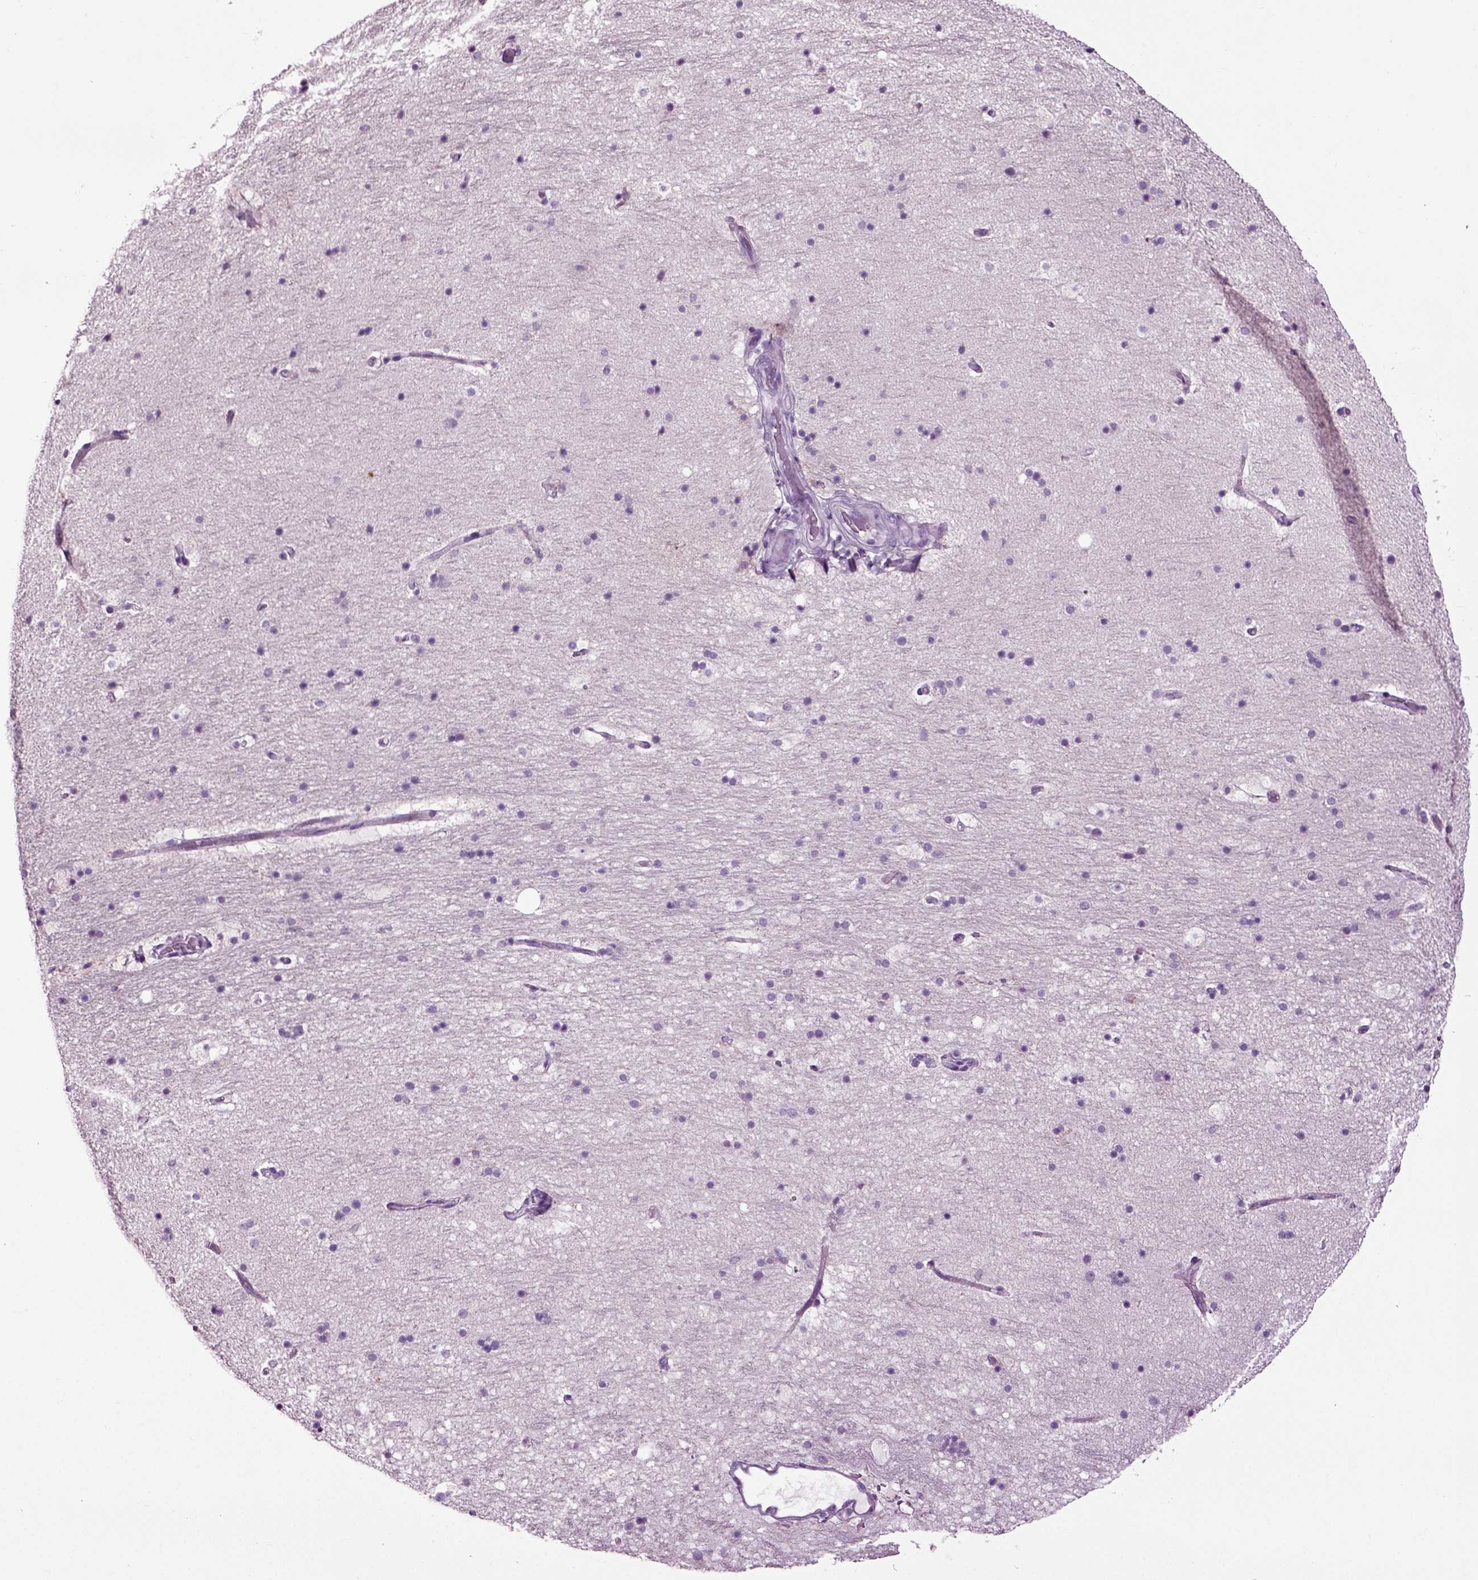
{"staining": {"intensity": "negative", "quantity": "none", "location": "none"}, "tissue": "hippocampus", "cell_type": "Glial cells", "image_type": "normal", "snomed": [{"axis": "morphology", "description": "Normal tissue, NOS"}, {"axis": "topography", "description": "Hippocampus"}], "caption": "High magnification brightfield microscopy of normal hippocampus stained with DAB (3,3'-diaminobenzidine) (brown) and counterstained with hematoxylin (blue): glial cells show no significant positivity.", "gene": "DNAH10", "patient": {"sex": "male", "age": 51}}